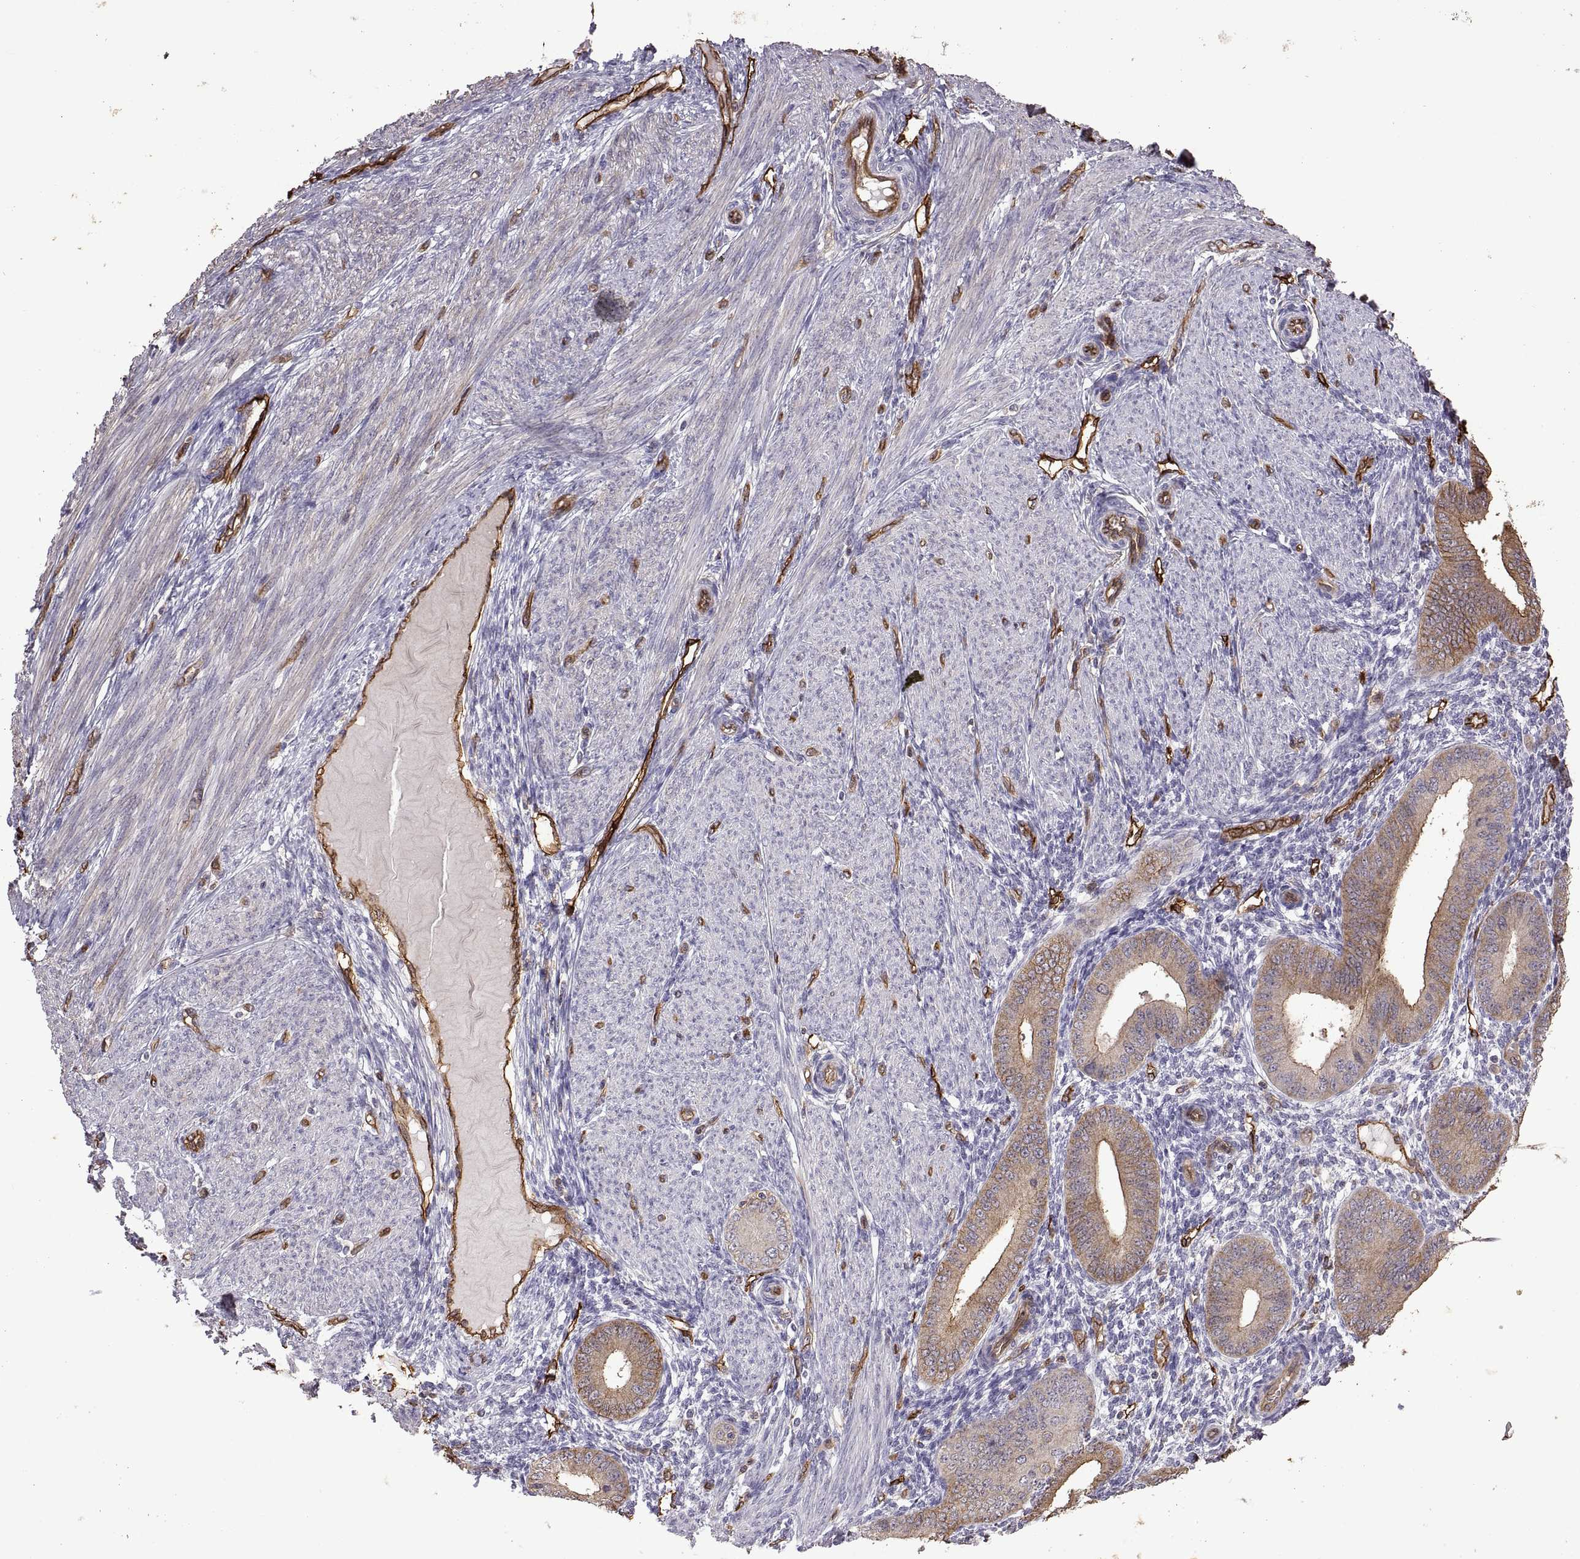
{"staining": {"intensity": "negative", "quantity": "none", "location": "none"}, "tissue": "endometrium", "cell_type": "Cells in endometrial stroma", "image_type": "normal", "snomed": [{"axis": "morphology", "description": "Normal tissue, NOS"}, {"axis": "topography", "description": "Endometrium"}], "caption": "This is an immunohistochemistry image of normal endometrium. There is no expression in cells in endometrial stroma.", "gene": "S100A10", "patient": {"sex": "female", "age": 39}}